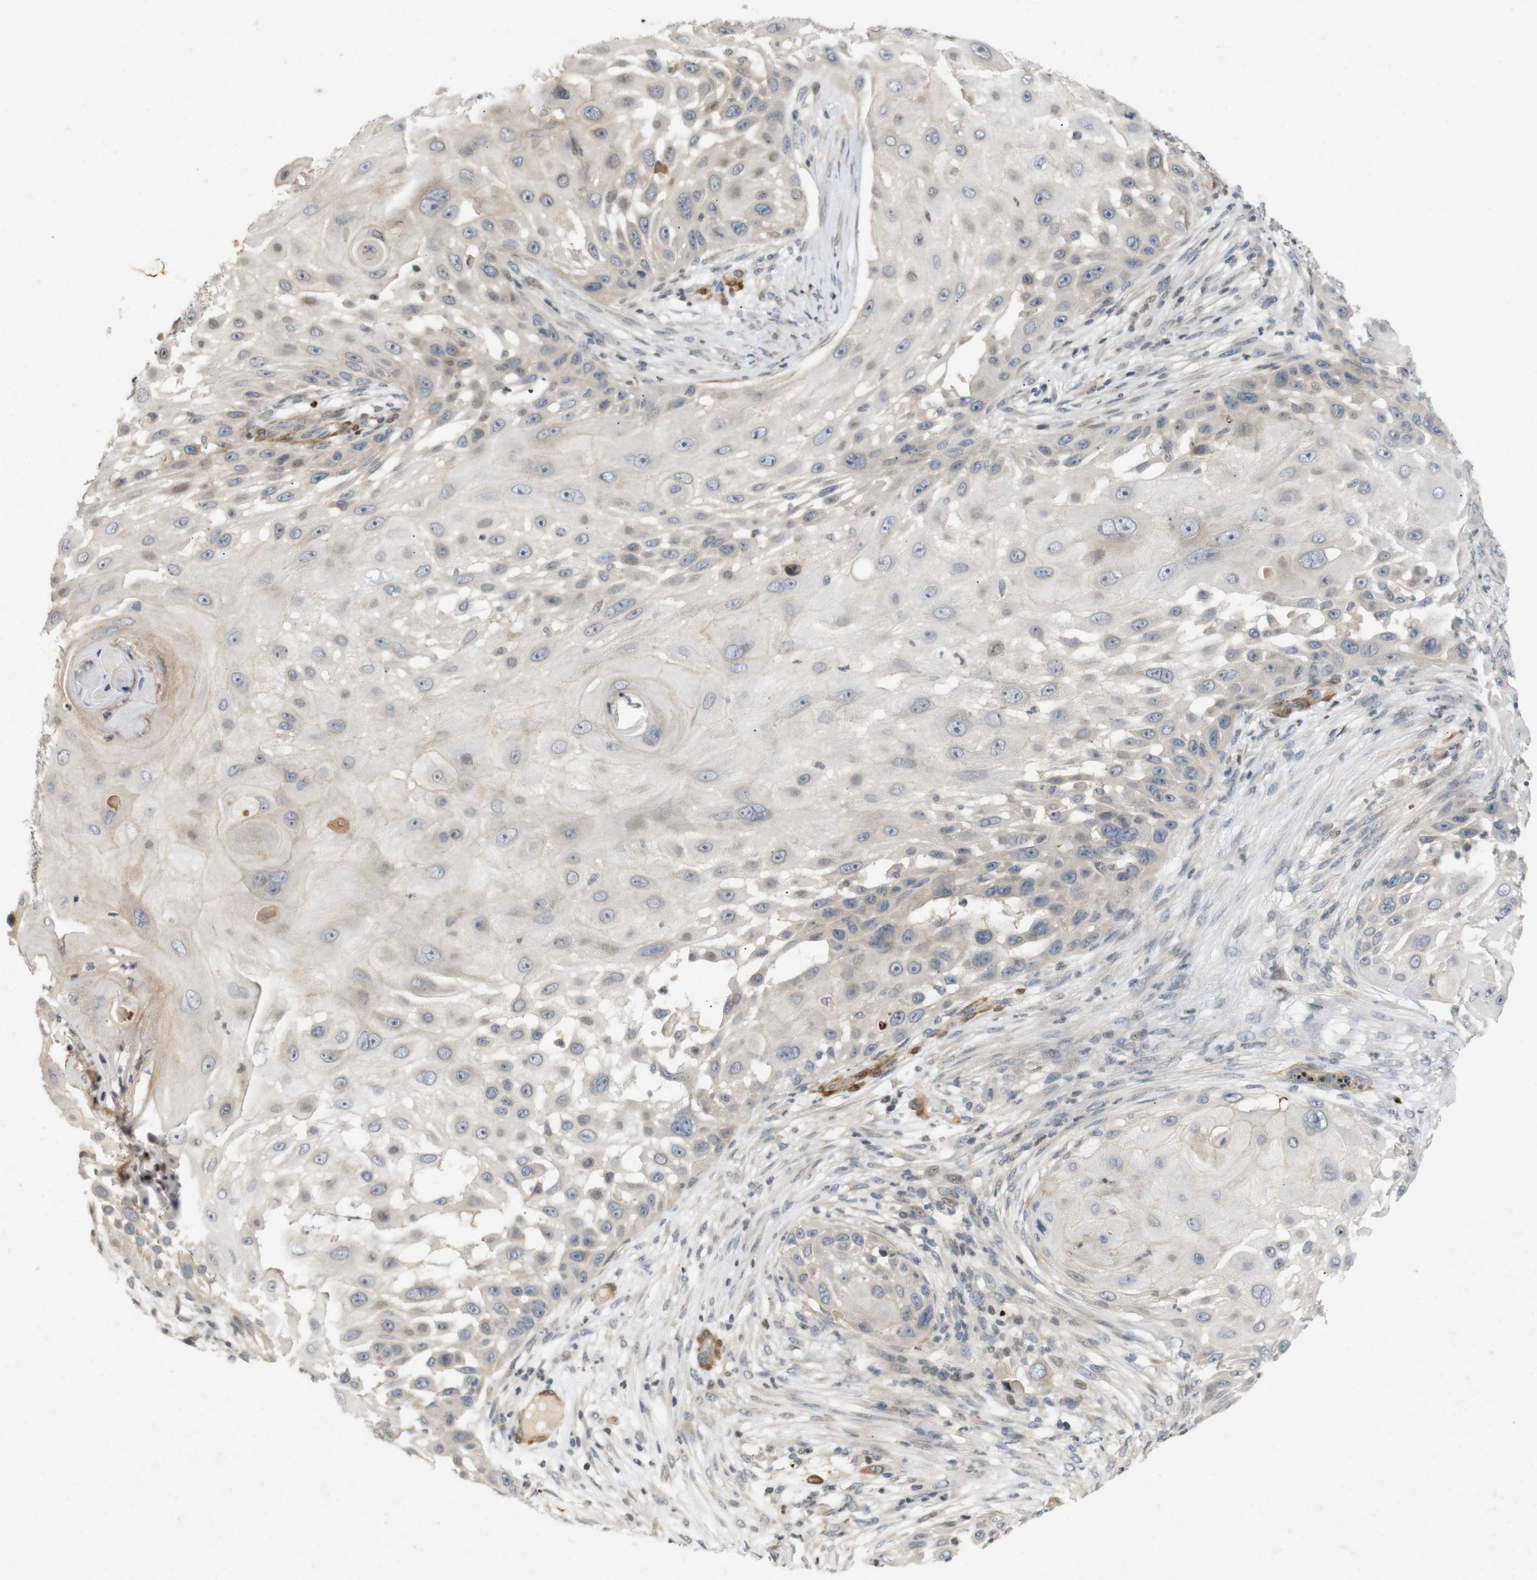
{"staining": {"intensity": "weak", "quantity": "25%-75%", "location": "cytoplasmic/membranous"}, "tissue": "skin cancer", "cell_type": "Tumor cells", "image_type": "cancer", "snomed": [{"axis": "morphology", "description": "Squamous cell carcinoma, NOS"}, {"axis": "topography", "description": "Skin"}], "caption": "Brown immunohistochemical staining in human skin cancer demonstrates weak cytoplasmic/membranous positivity in about 25%-75% of tumor cells.", "gene": "PPP1R14A", "patient": {"sex": "female", "age": 44}}